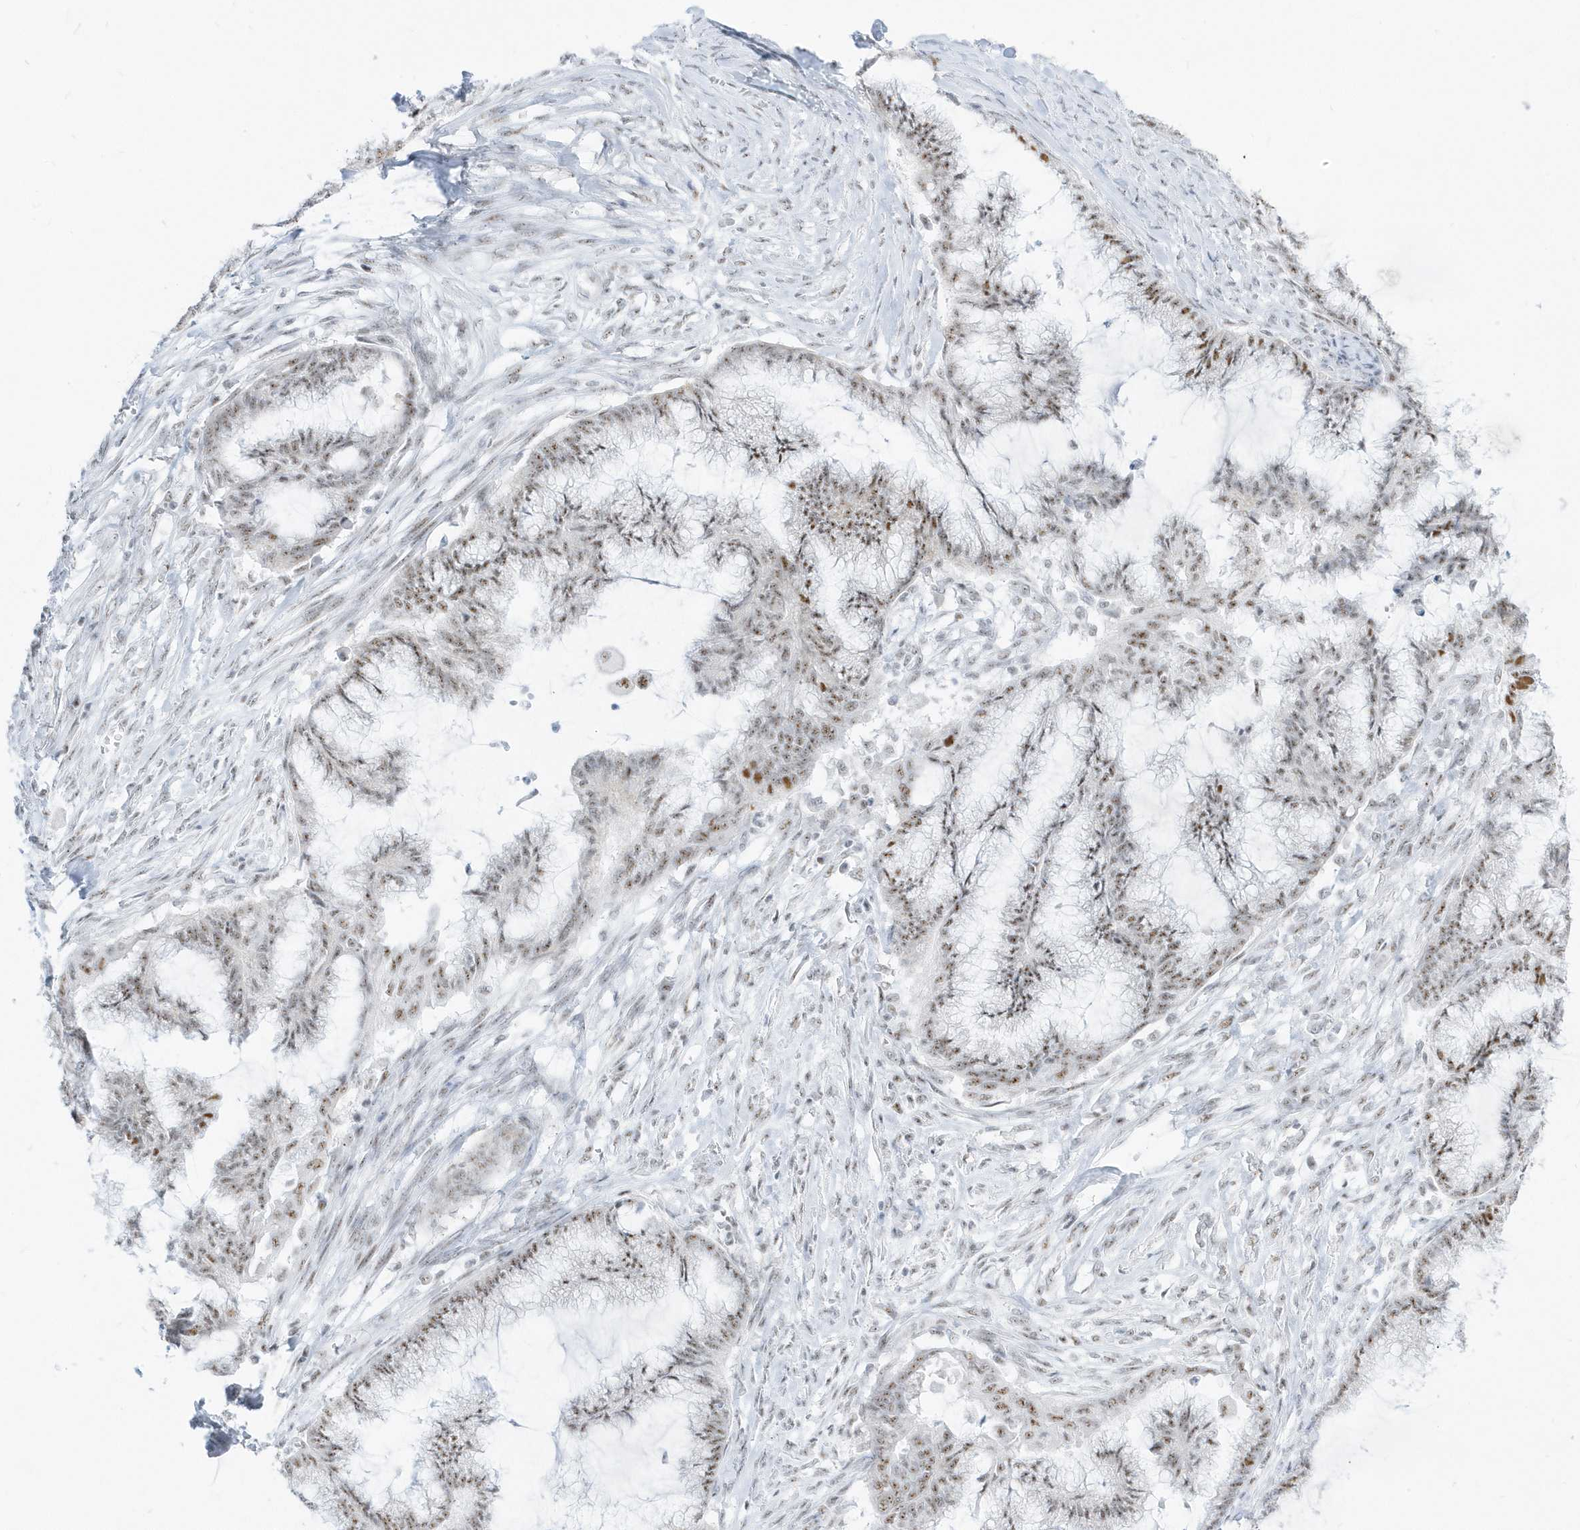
{"staining": {"intensity": "moderate", "quantity": ">75%", "location": "nuclear"}, "tissue": "endometrial cancer", "cell_type": "Tumor cells", "image_type": "cancer", "snomed": [{"axis": "morphology", "description": "Adenocarcinoma, NOS"}, {"axis": "topography", "description": "Endometrium"}], "caption": "A medium amount of moderate nuclear expression is identified in about >75% of tumor cells in endometrial cancer tissue.", "gene": "PLEKHN1", "patient": {"sex": "female", "age": 86}}